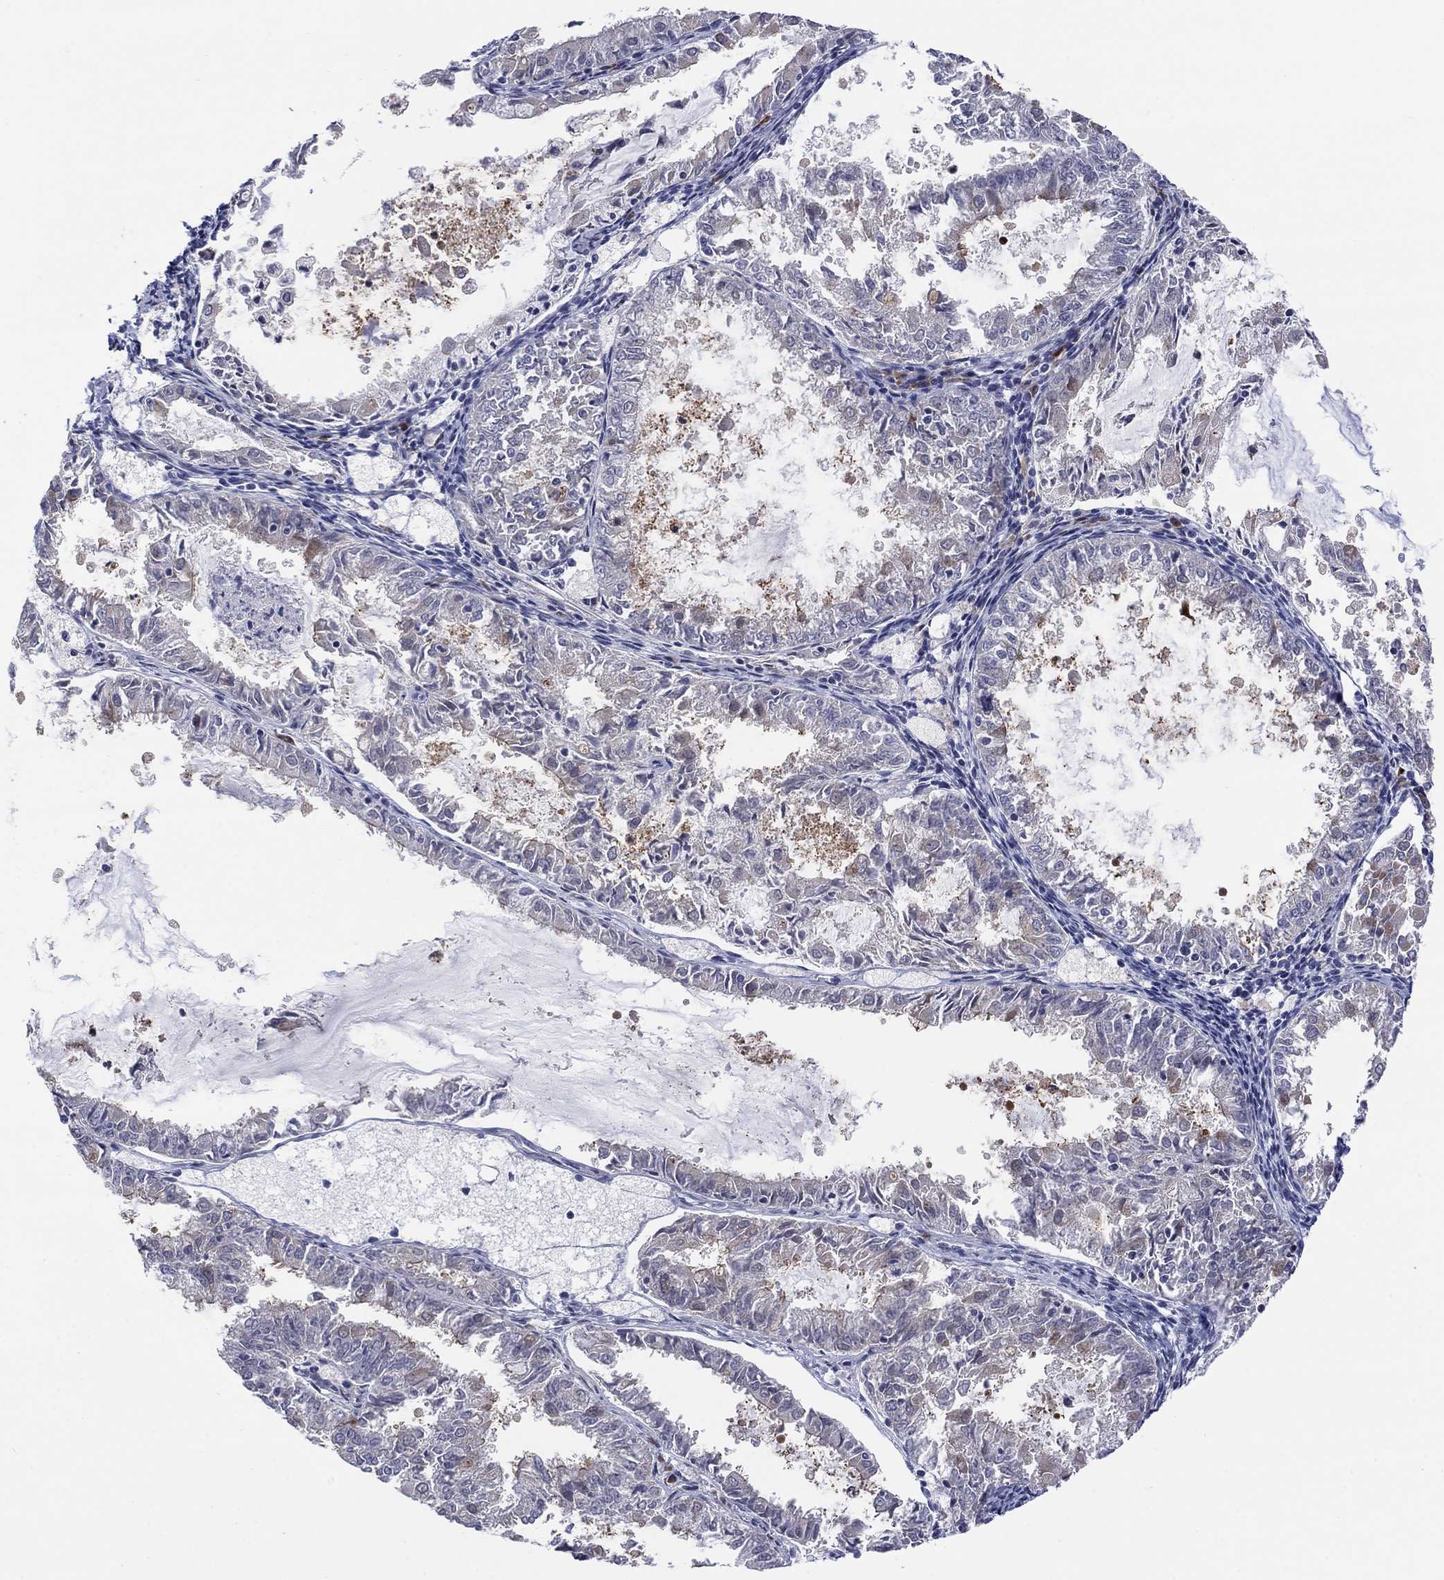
{"staining": {"intensity": "negative", "quantity": "none", "location": "none"}, "tissue": "endometrial cancer", "cell_type": "Tumor cells", "image_type": "cancer", "snomed": [{"axis": "morphology", "description": "Adenocarcinoma, NOS"}, {"axis": "topography", "description": "Endometrium"}], "caption": "This is an immunohistochemistry (IHC) photomicrograph of endometrial cancer (adenocarcinoma). There is no staining in tumor cells.", "gene": "TTC21B", "patient": {"sex": "female", "age": 57}}